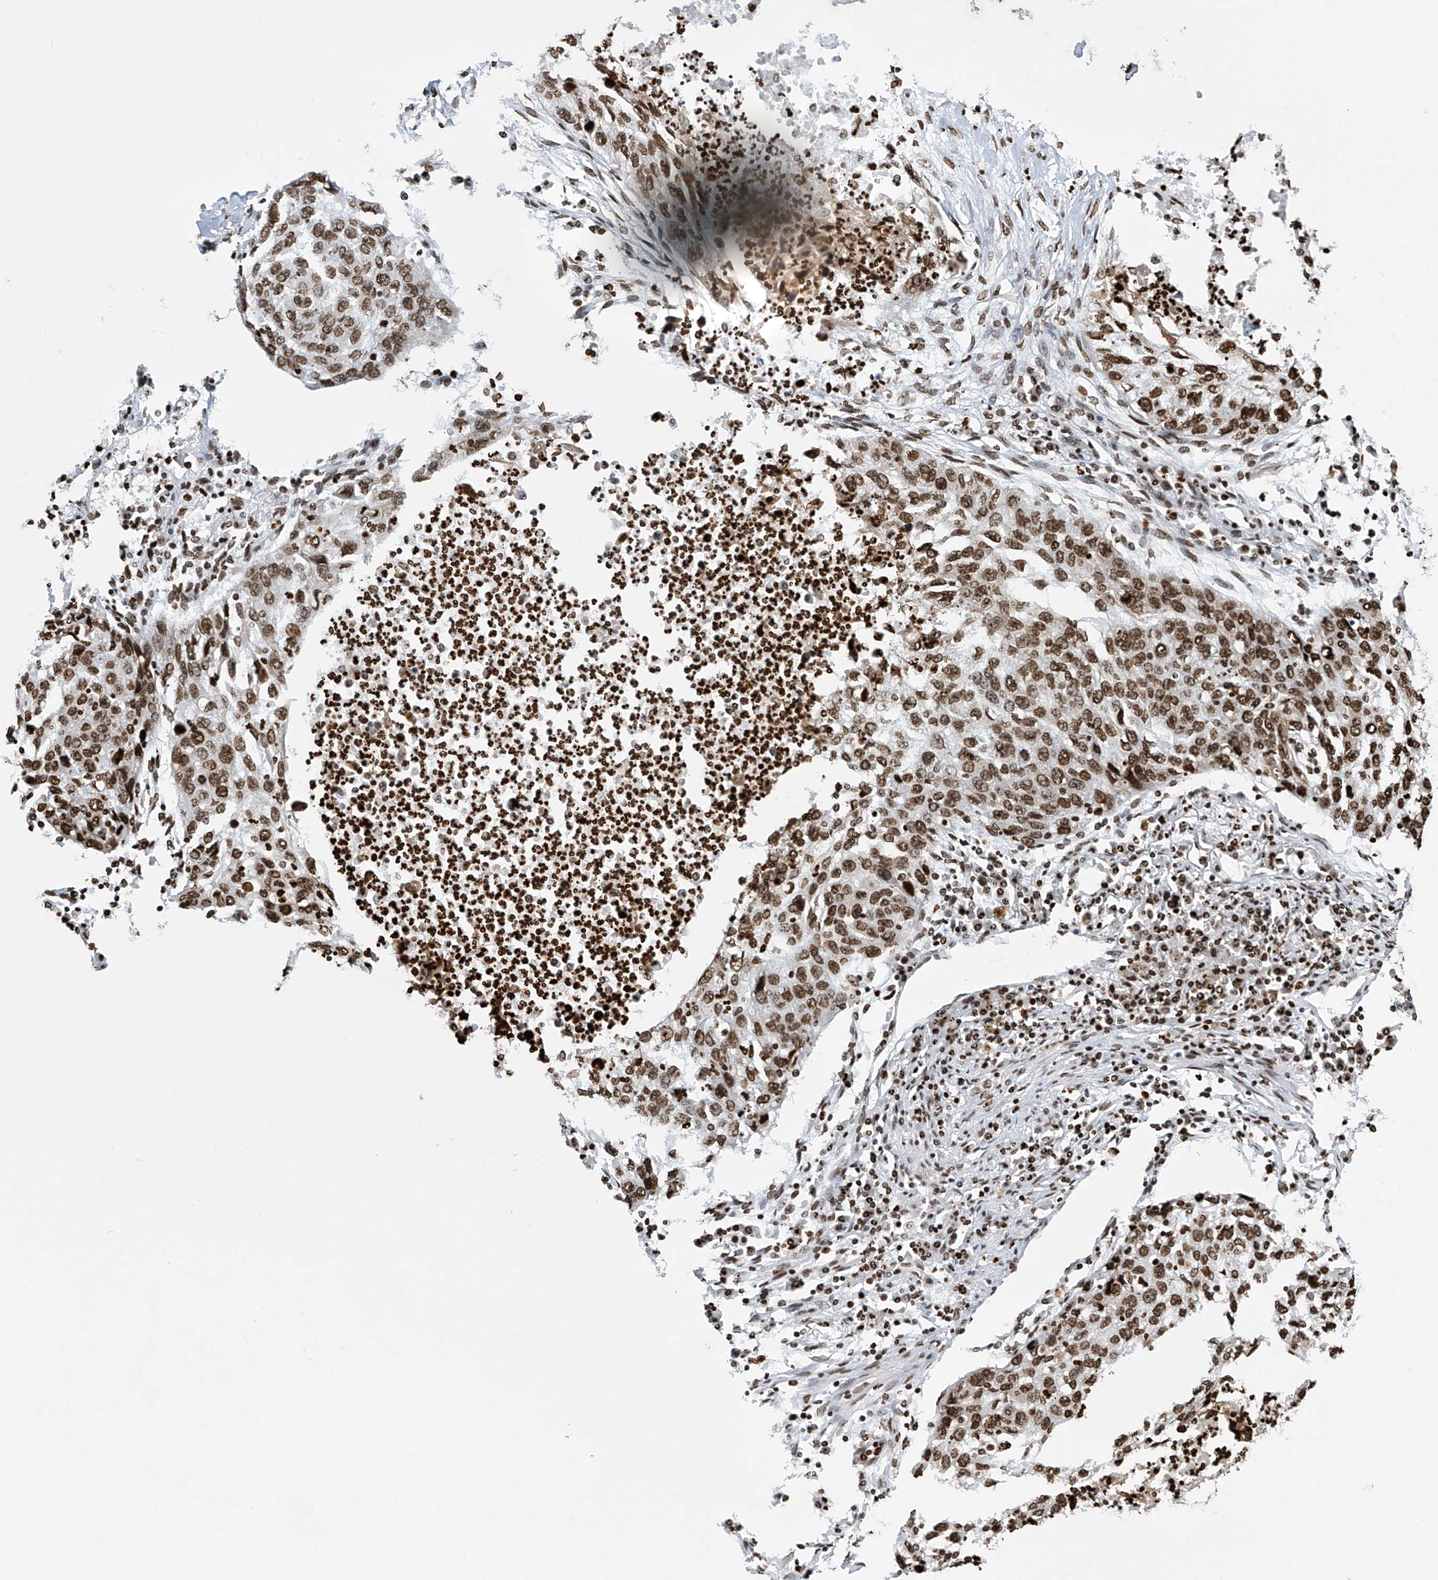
{"staining": {"intensity": "strong", "quantity": ">75%", "location": "nuclear"}, "tissue": "lung cancer", "cell_type": "Tumor cells", "image_type": "cancer", "snomed": [{"axis": "morphology", "description": "Squamous cell carcinoma, NOS"}, {"axis": "topography", "description": "Lung"}], "caption": "Strong nuclear protein staining is seen in about >75% of tumor cells in lung cancer. (DAB = brown stain, brightfield microscopy at high magnification).", "gene": "H4C16", "patient": {"sex": "female", "age": 63}}